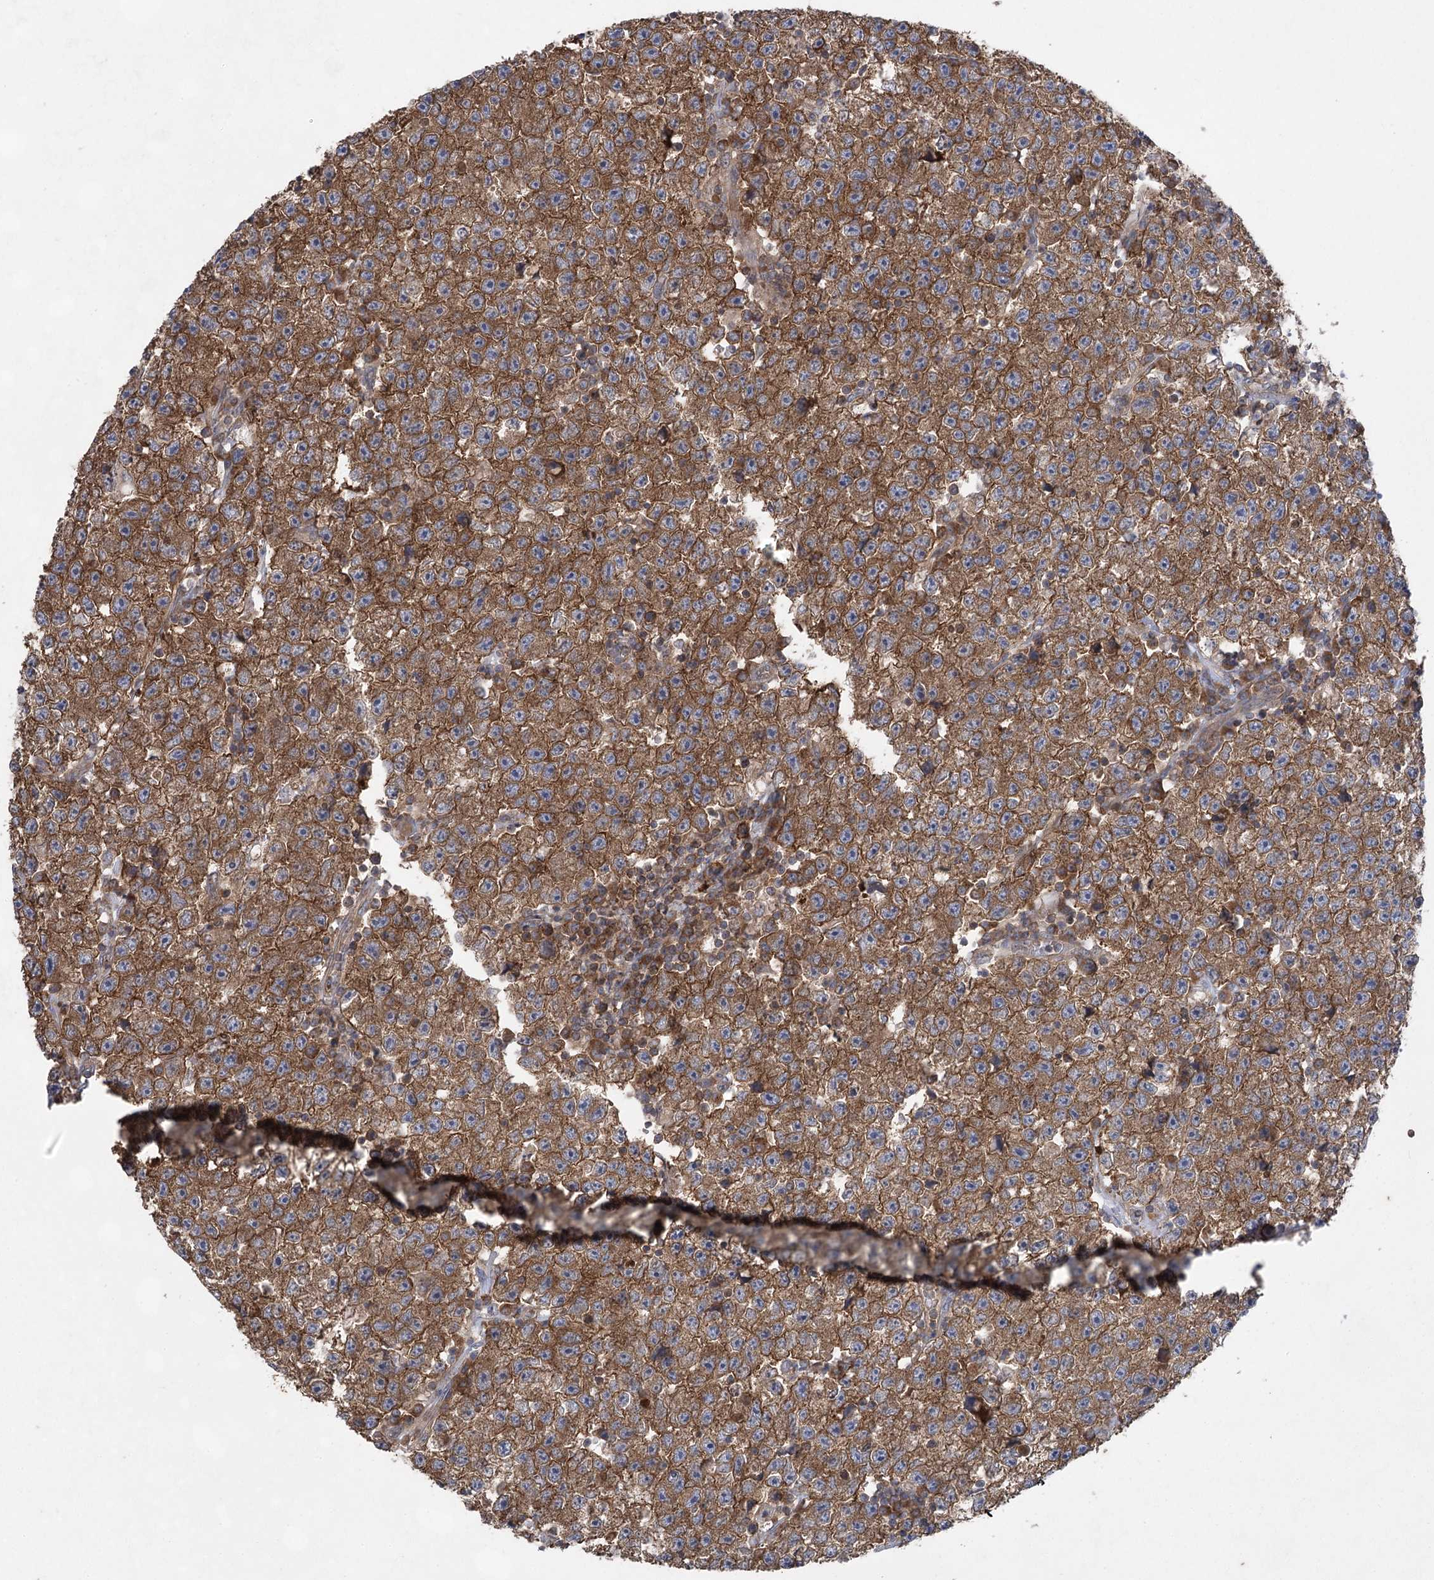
{"staining": {"intensity": "moderate", "quantity": ">75%", "location": "cytoplasmic/membranous"}, "tissue": "testis cancer", "cell_type": "Tumor cells", "image_type": "cancer", "snomed": [{"axis": "morphology", "description": "Seminoma, NOS"}, {"axis": "topography", "description": "Testis"}], "caption": "Immunohistochemical staining of testis seminoma demonstrates medium levels of moderate cytoplasmic/membranous protein staining in about >75% of tumor cells. (brown staining indicates protein expression, while blue staining denotes nuclei).", "gene": "EIF3A", "patient": {"sex": "male", "age": 22}}